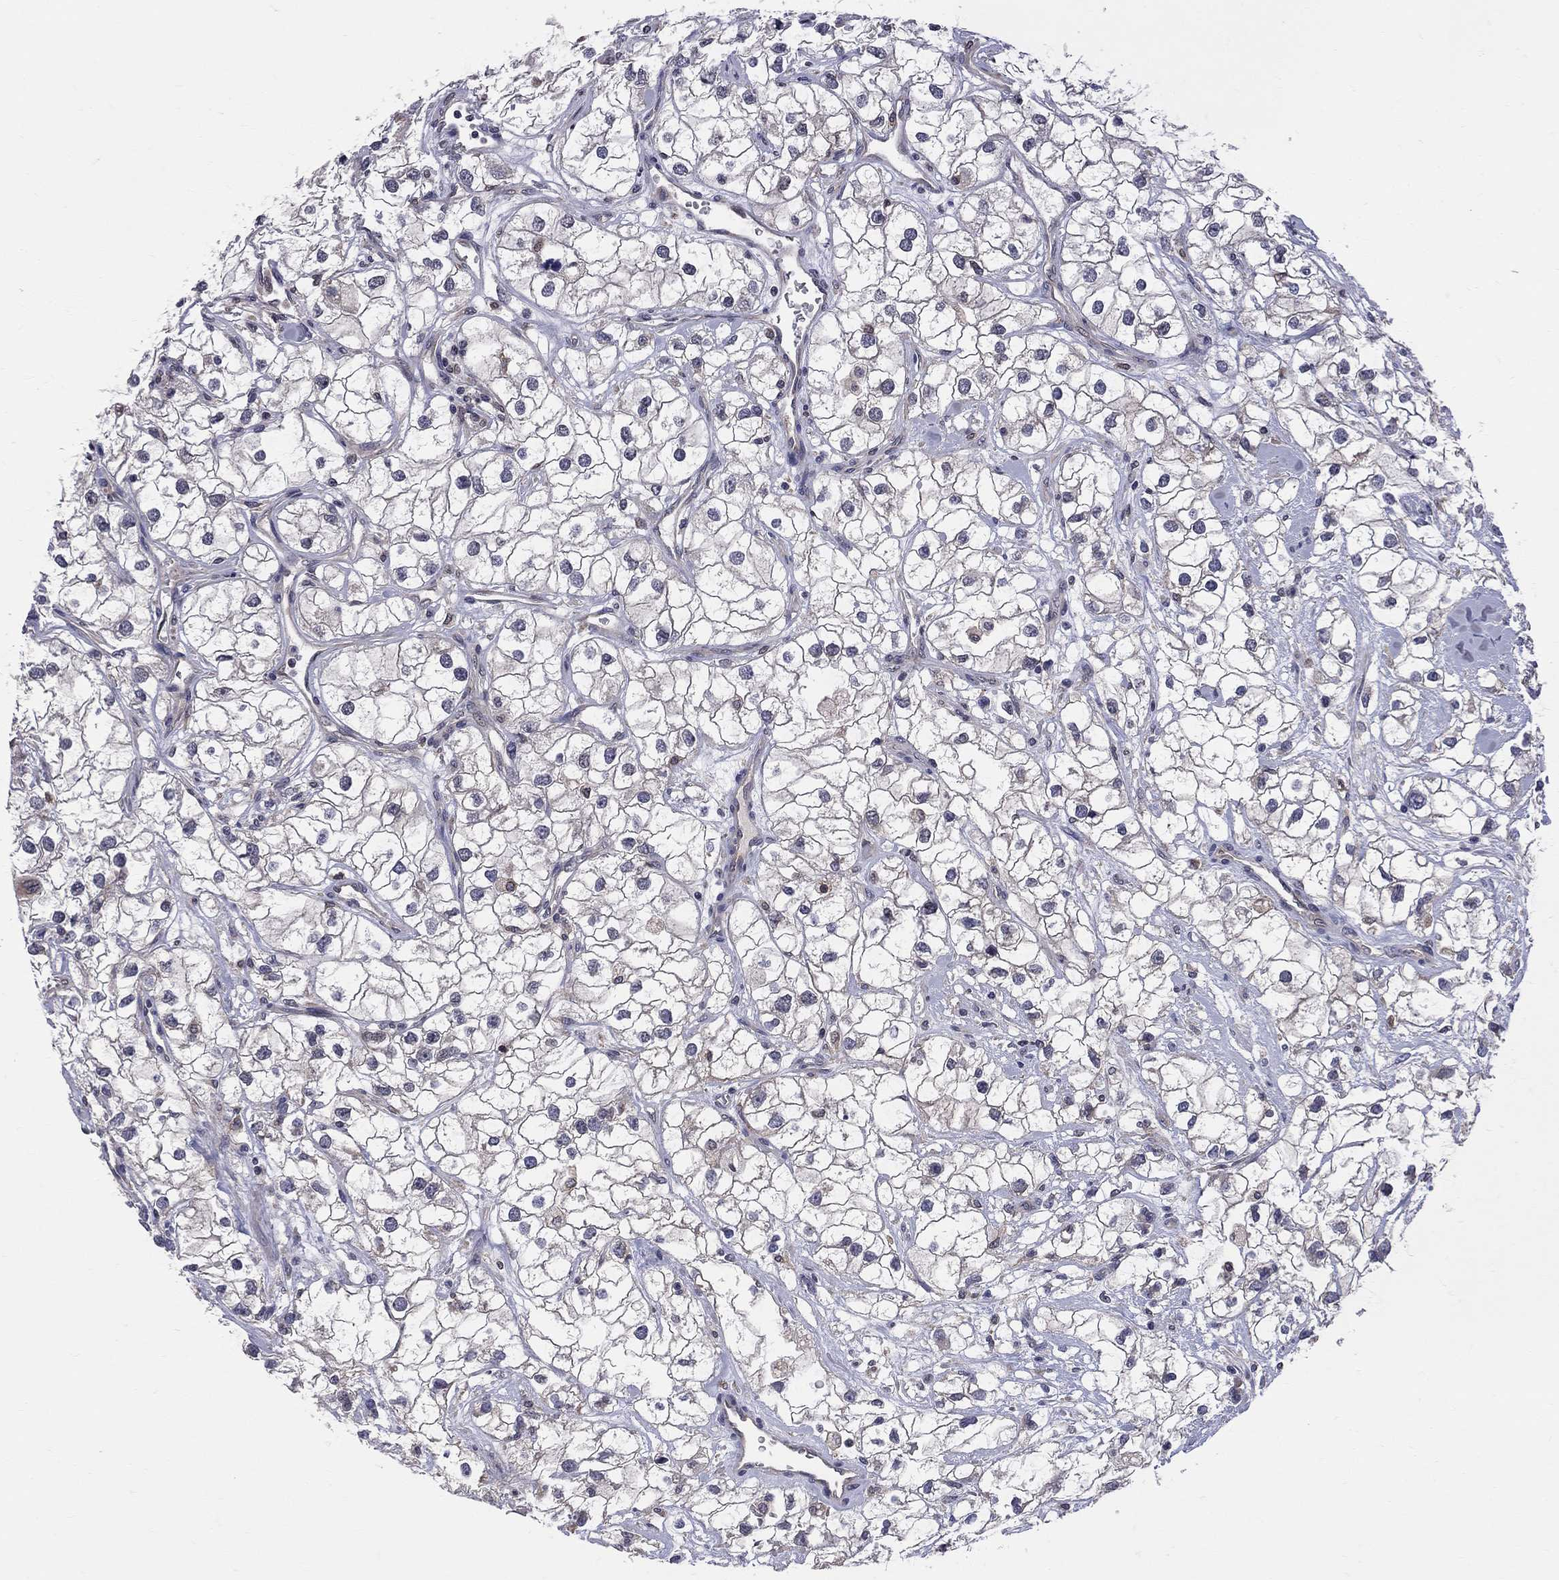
{"staining": {"intensity": "negative", "quantity": "none", "location": "none"}, "tissue": "renal cancer", "cell_type": "Tumor cells", "image_type": "cancer", "snomed": [{"axis": "morphology", "description": "Adenocarcinoma, NOS"}, {"axis": "topography", "description": "Kidney"}], "caption": "Protein analysis of renal cancer (adenocarcinoma) shows no significant positivity in tumor cells. The staining is performed using DAB brown chromogen with nuclei counter-stained in using hematoxylin.", "gene": "CNOT11", "patient": {"sex": "male", "age": 59}}